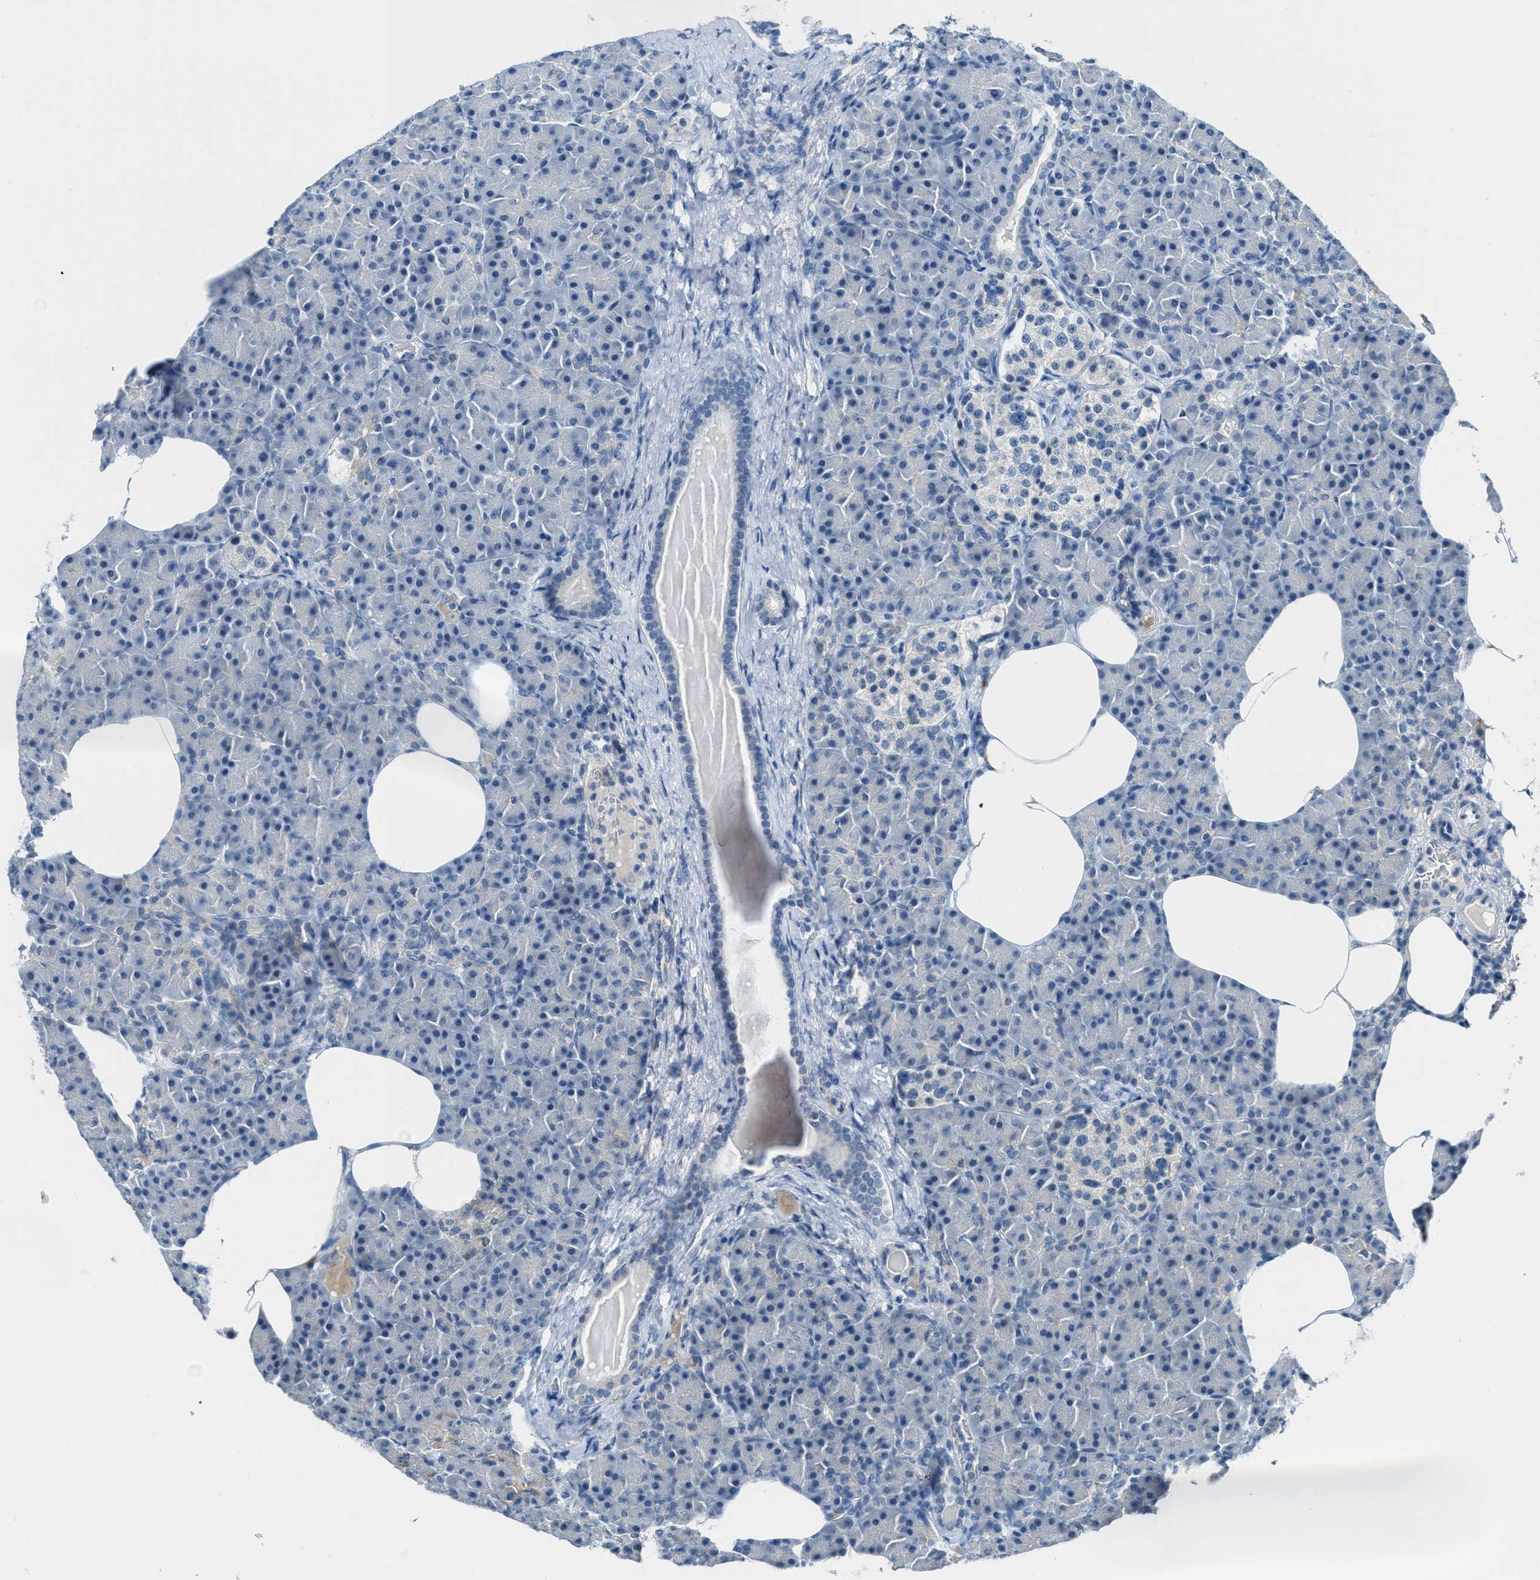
{"staining": {"intensity": "negative", "quantity": "none", "location": "none"}, "tissue": "pancreas", "cell_type": "Exocrine glandular cells", "image_type": "normal", "snomed": [{"axis": "morphology", "description": "Normal tissue, NOS"}, {"axis": "topography", "description": "Pancreas"}], "caption": "Immunohistochemistry (IHC) of benign pancreas reveals no expression in exocrine glandular cells.", "gene": "CDON", "patient": {"sex": "female", "age": 70}}